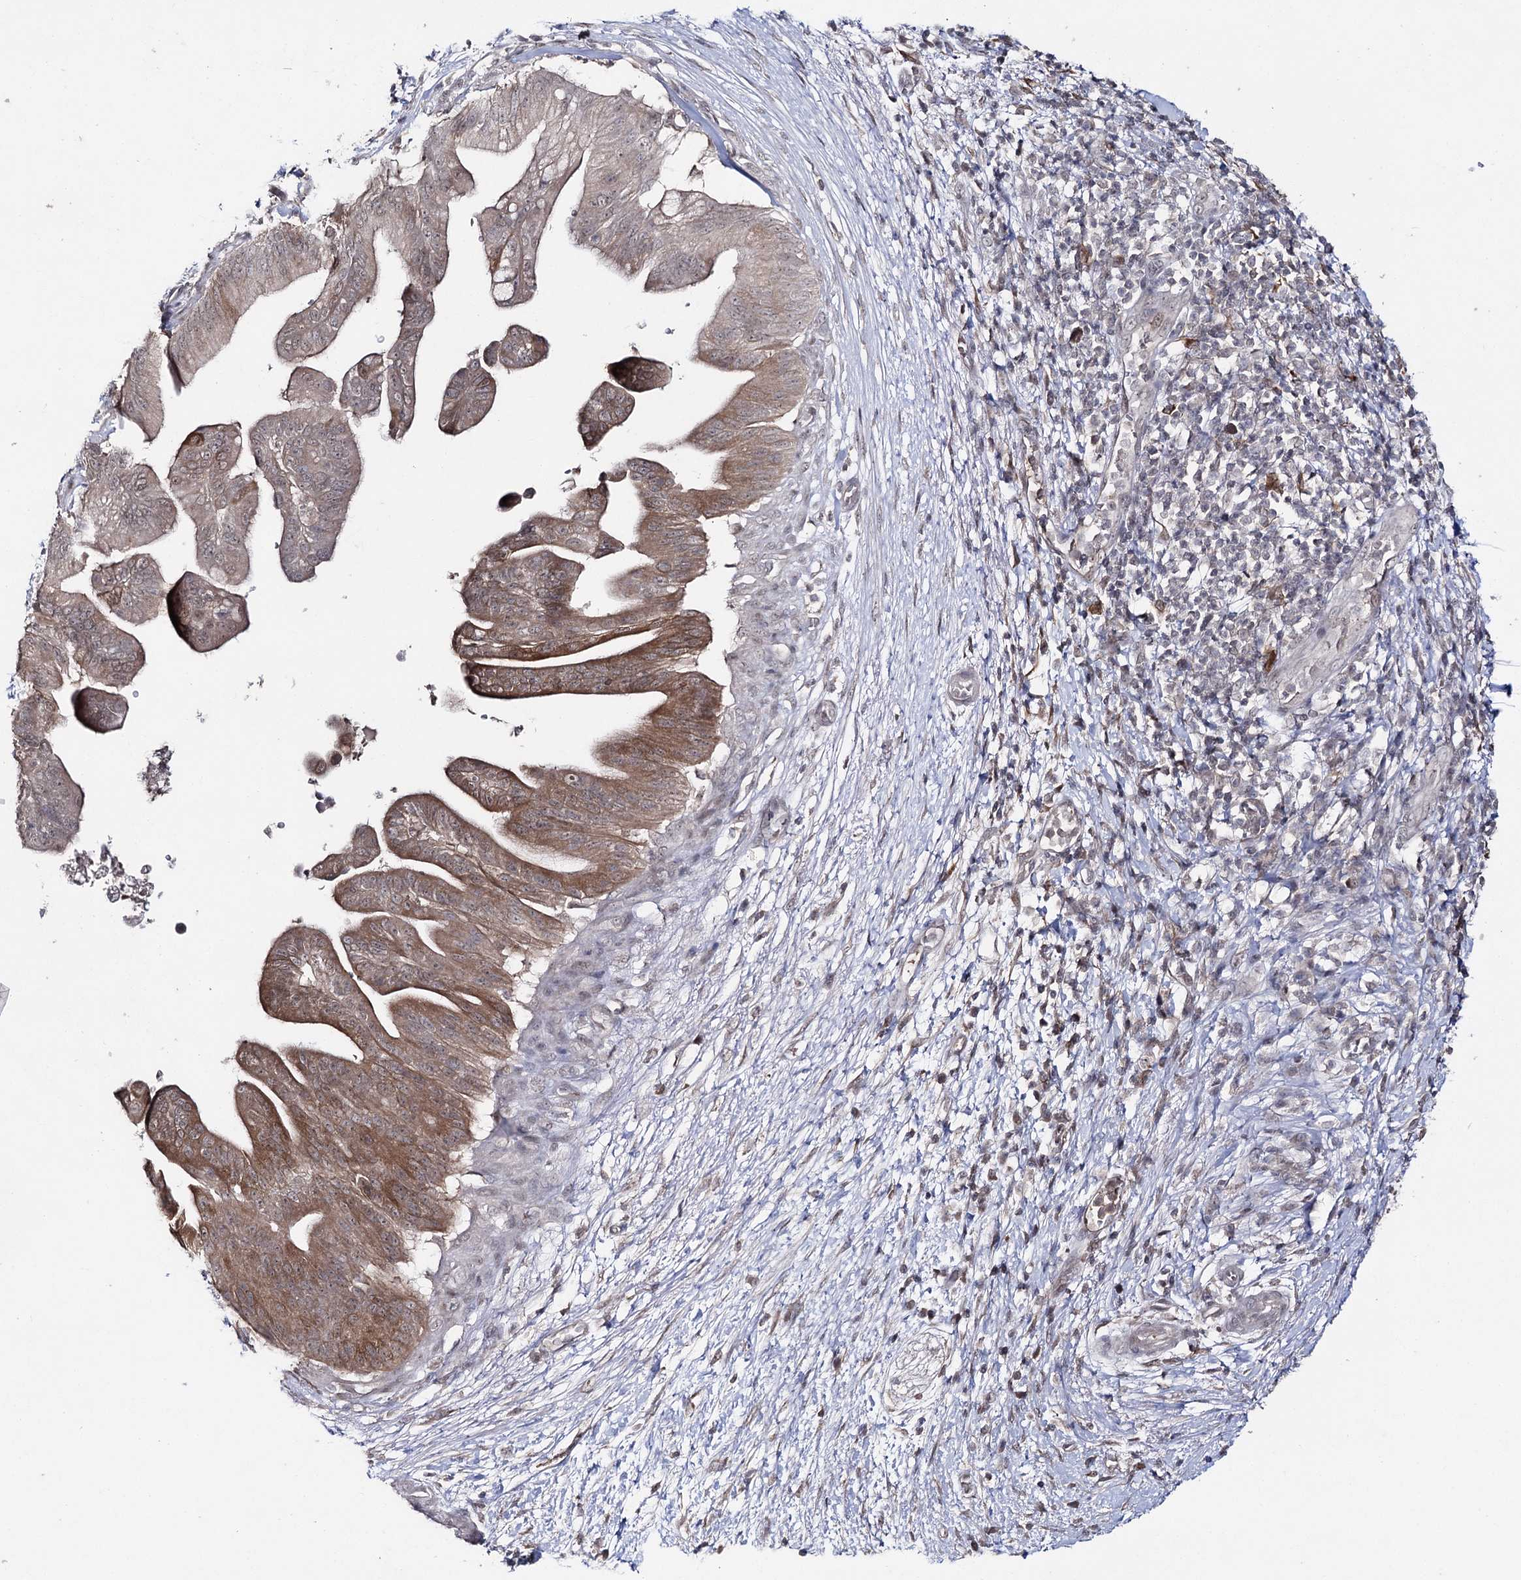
{"staining": {"intensity": "moderate", "quantity": ">75%", "location": "cytoplasmic/membranous"}, "tissue": "pancreatic cancer", "cell_type": "Tumor cells", "image_type": "cancer", "snomed": [{"axis": "morphology", "description": "Adenocarcinoma, NOS"}, {"axis": "topography", "description": "Pancreas"}], "caption": "This micrograph displays immunohistochemistry staining of adenocarcinoma (pancreatic), with medium moderate cytoplasmic/membranous expression in about >75% of tumor cells.", "gene": "HSD11B2", "patient": {"sex": "male", "age": 68}}